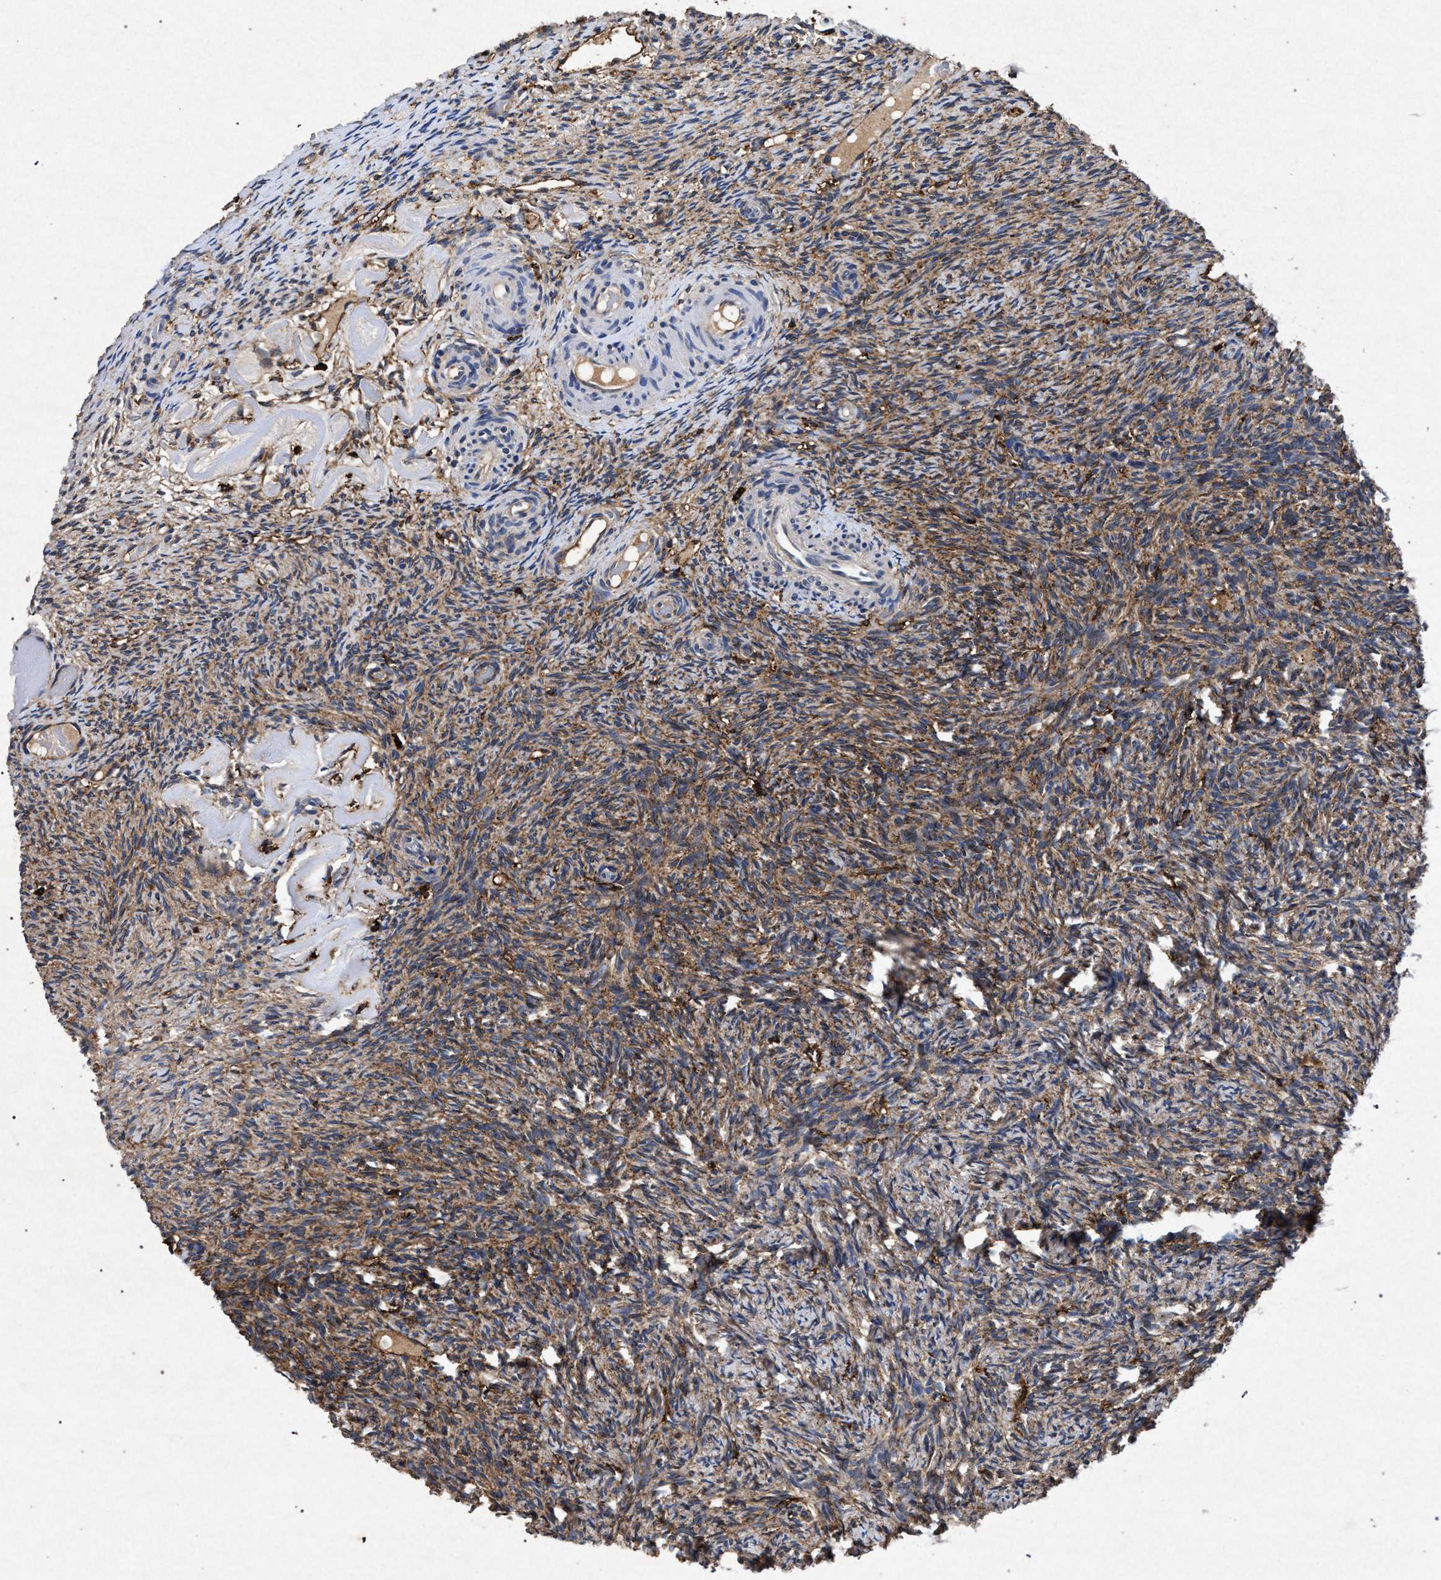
{"staining": {"intensity": "moderate", "quantity": ">75%", "location": "cytoplasmic/membranous"}, "tissue": "ovary", "cell_type": "Ovarian stroma cells", "image_type": "normal", "snomed": [{"axis": "morphology", "description": "Normal tissue, NOS"}, {"axis": "topography", "description": "Ovary"}], "caption": "Ovarian stroma cells exhibit moderate cytoplasmic/membranous staining in approximately >75% of cells in normal ovary. The staining was performed using DAB, with brown indicating positive protein expression. Nuclei are stained blue with hematoxylin.", "gene": "MARCKS", "patient": {"sex": "female", "age": 60}}